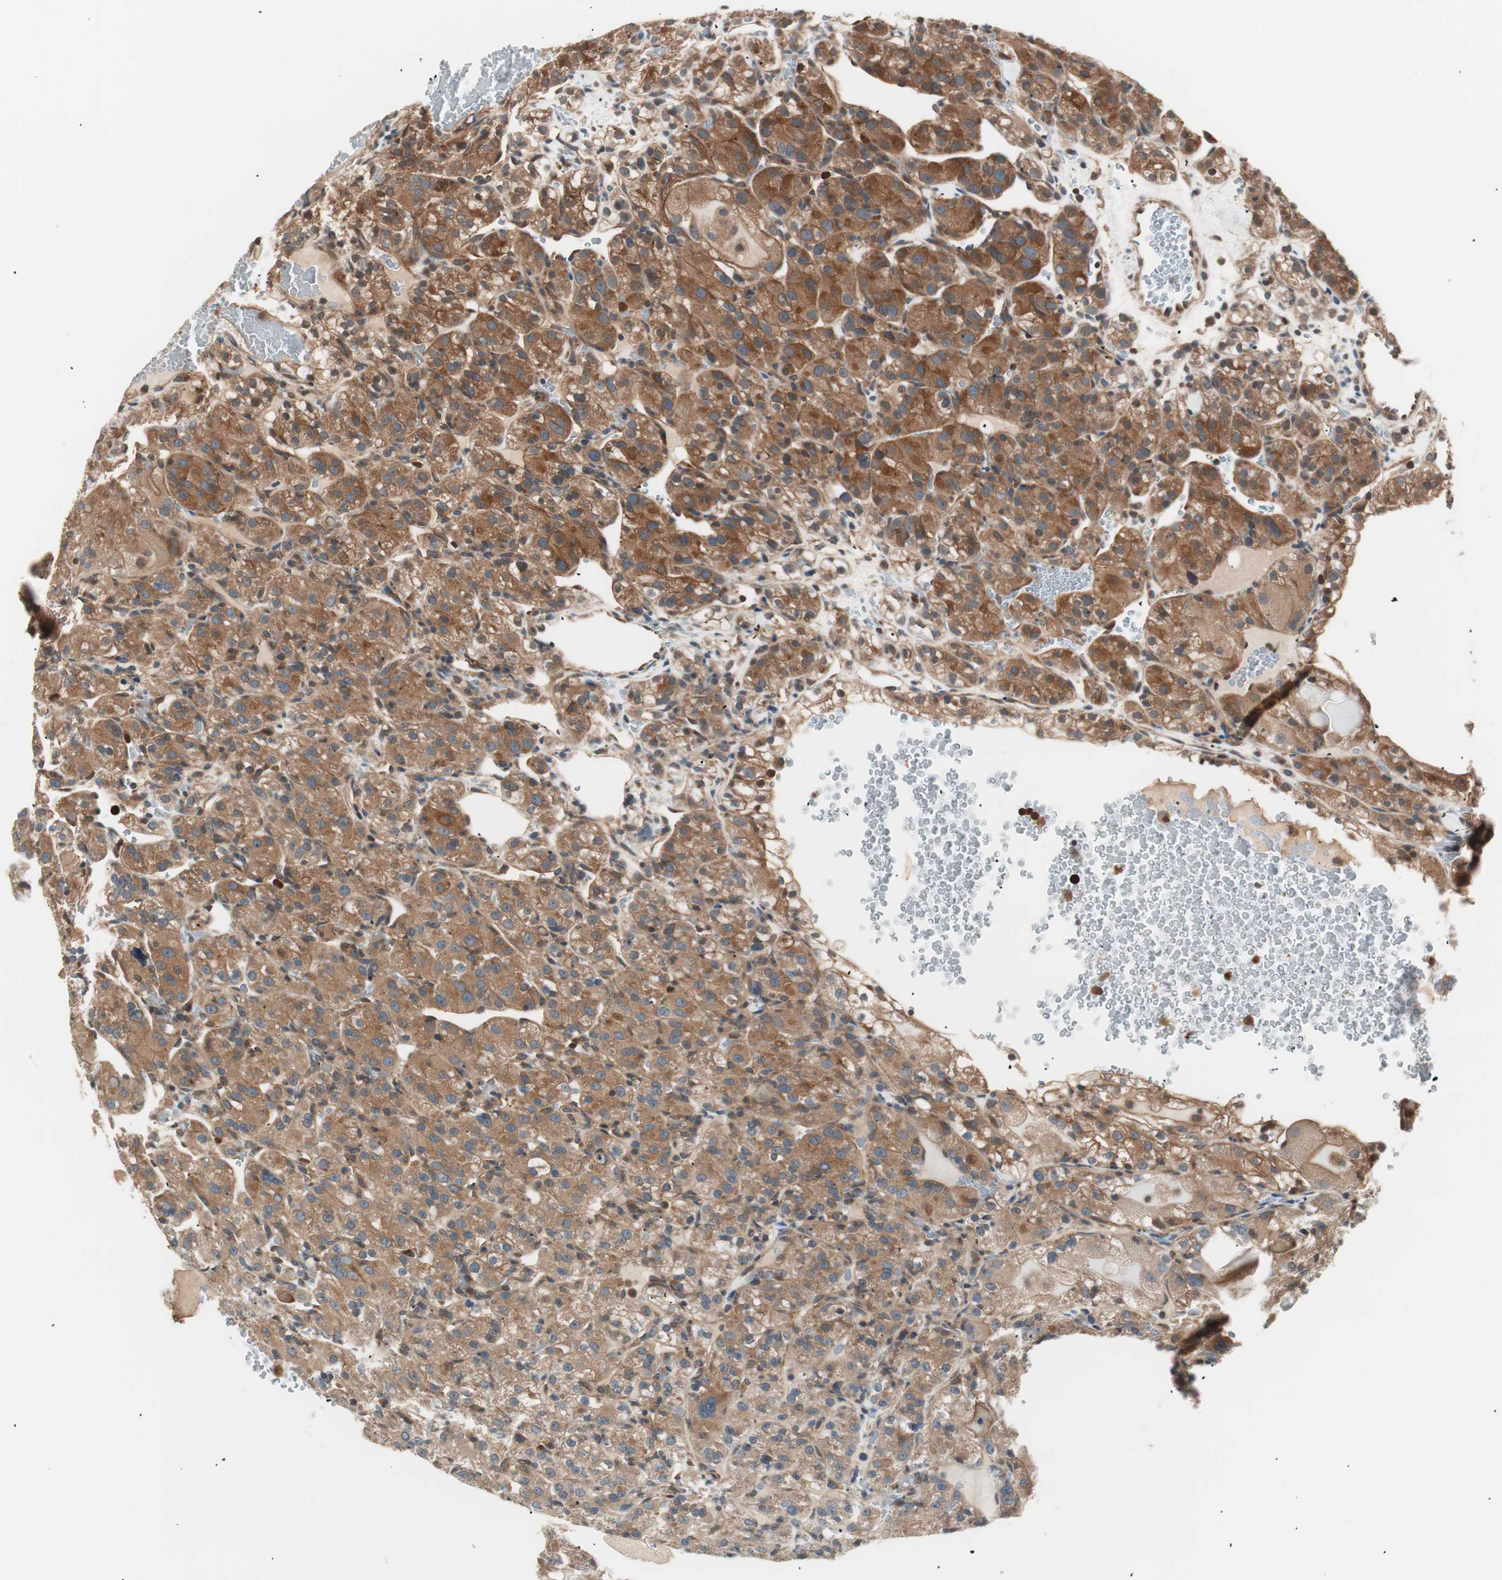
{"staining": {"intensity": "strong", "quantity": ">75%", "location": "cytoplasmic/membranous"}, "tissue": "renal cancer", "cell_type": "Tumor cells", "image_type": "cancer", "snomed": [{"axis": "morphology", "description": "Normal tissue, NOS"}, {"axis": "morphology", "description": "Adenocarcinoma, NOS"}, {"axis": "topography", "description": "Kidney"}], "caption": "Immunohistochemistry image of human renal adenocarcinoma stained for a protein (brown), which reveals high levels of strong cytoplasmic/membranous expression in approximately >75% of tumor cells.", "gene": "TSG101", "patient": {"sex": "male", "age": 61}}